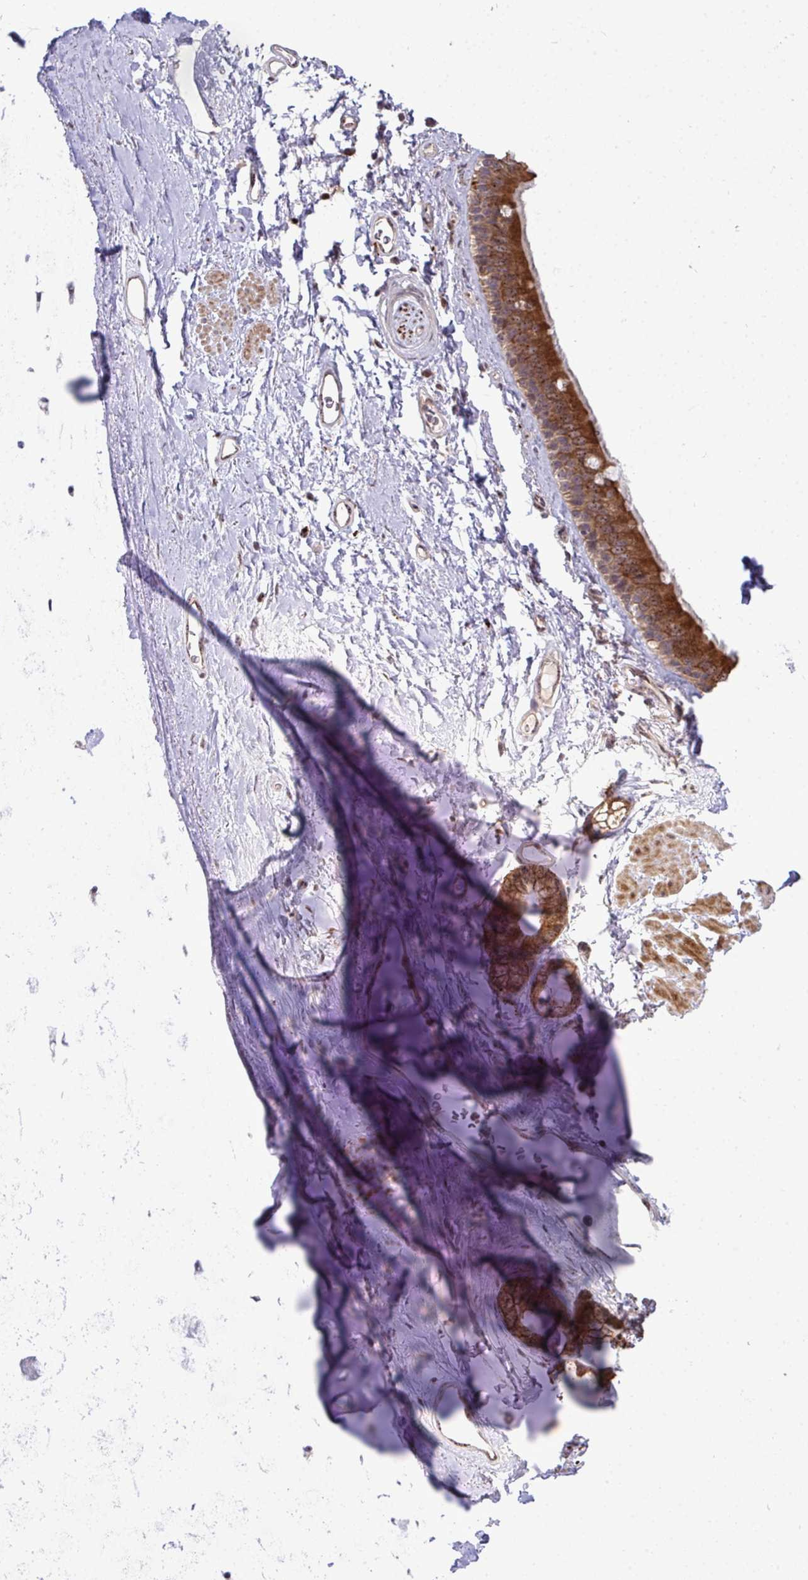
{"staining": {"intensity": "negative", "quantity": "none", "location": "none"}, "tissue": "adipose tissue", "cell_type": "Adipocytes", "image_type": "normal", "snomed": [{"axis": "morphology", "description": "Normal tissue, NOS"}, {"axis": "topography", "description": "Lymph node"}, {"axis": "topography", "description": "Cartilage tissue"}, {"axis": "topography", "description": "Bronchus"}], "caption": "Immunohistochemical staining of normal adipose tissue exhibits no significant staining in adipocytes.", "gene": "TRIM44", "patient": {"sex": "female", "age": 70}}